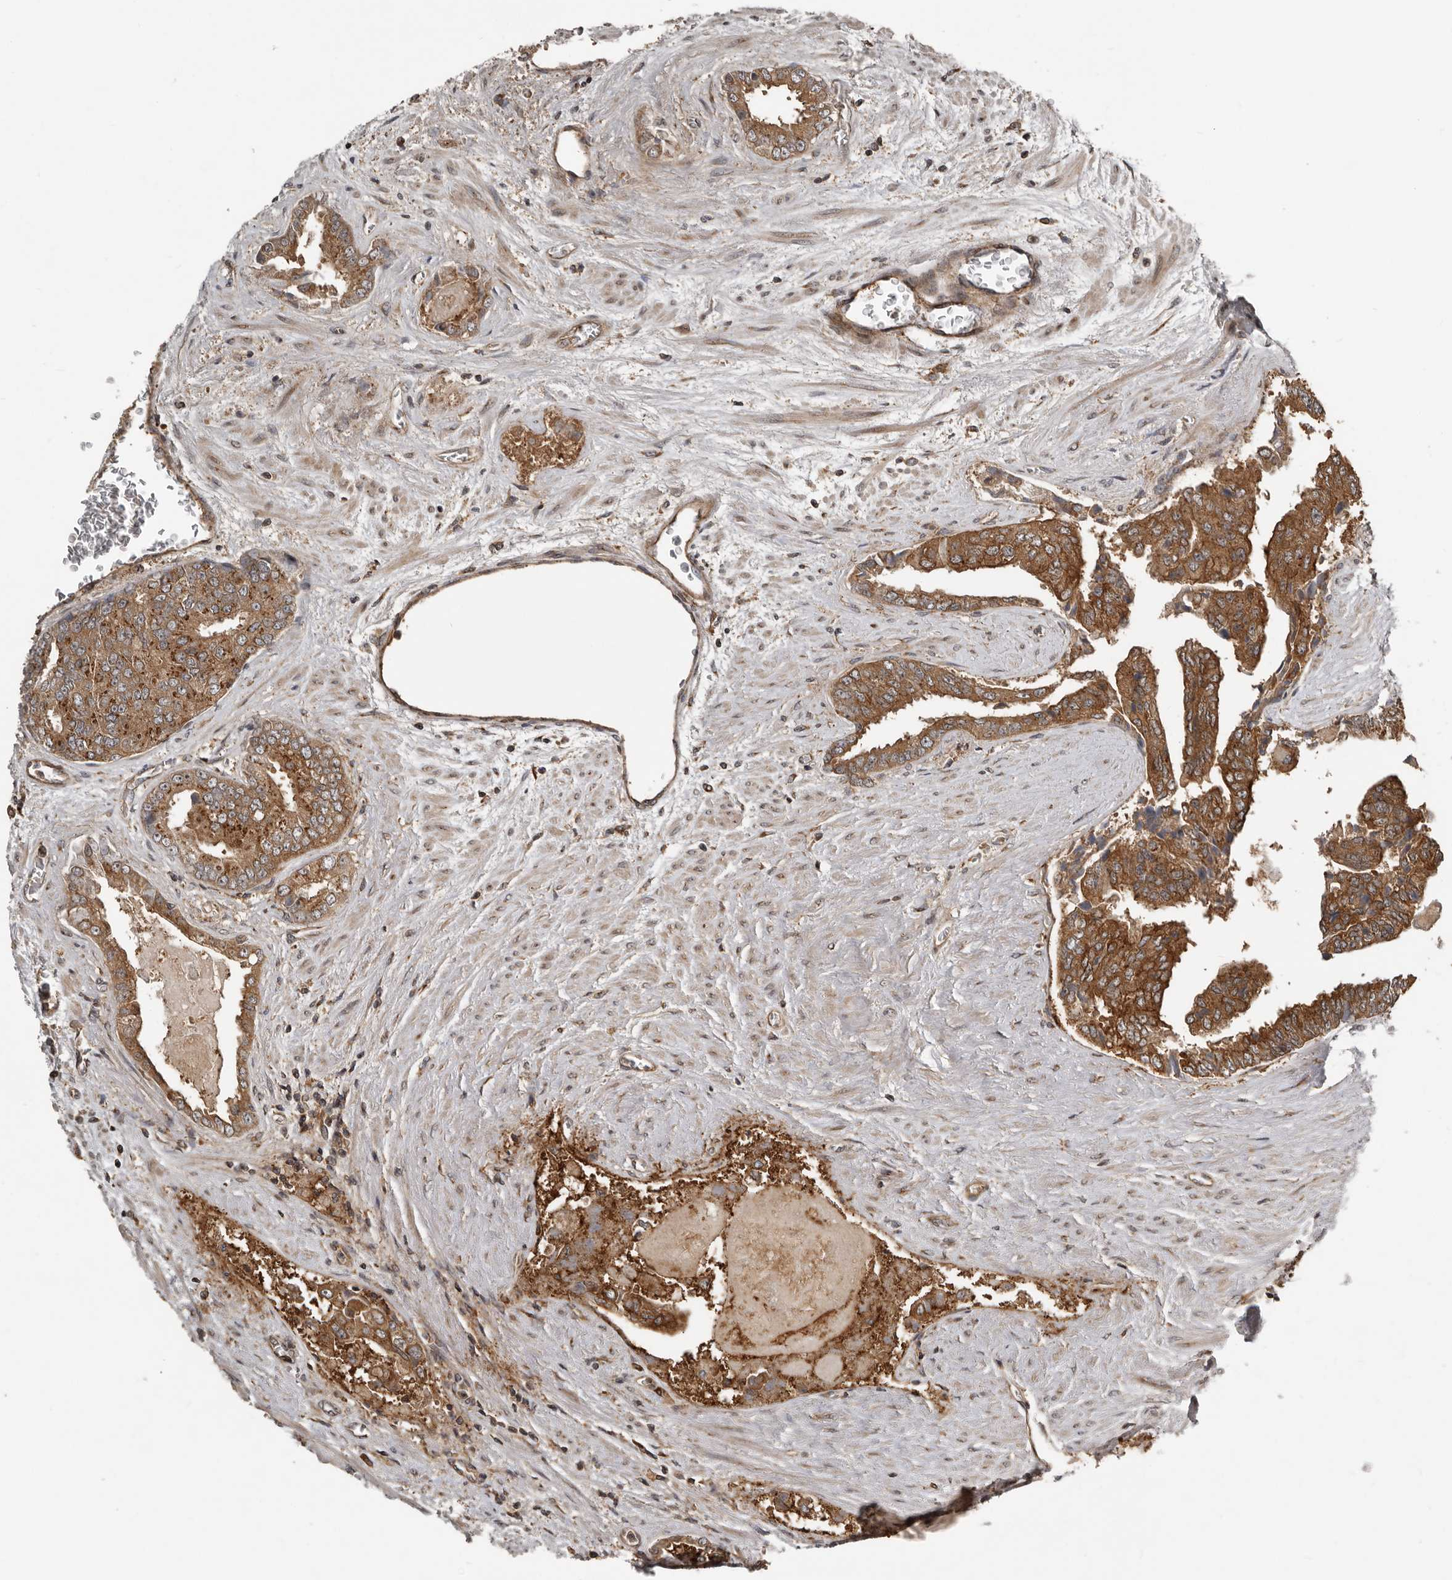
{"staining": {"intensity": "strong", "quantity": ">75%", "location": "cytoplasmic/membranous"}, "tissue": "prostate cancer", "cell_type": "Tumor cells", "image_type": "cancer", "snomed": [{"axis": "morphology", "description": "Adenocarcinoma, High grade"}, {"axis": "topography", "description": "Prostate"}], "caption": "Immunohistochemical staining of prostate adenocarcinoma (high-grade) demonstrates high levels of strong cytoplasmic/membranous protein positivity in approximately >75% of tumor cells. Nuclei are stained in blue.", "gene": "CCDC190", "patient": {"sex": "male", "age": 58}}